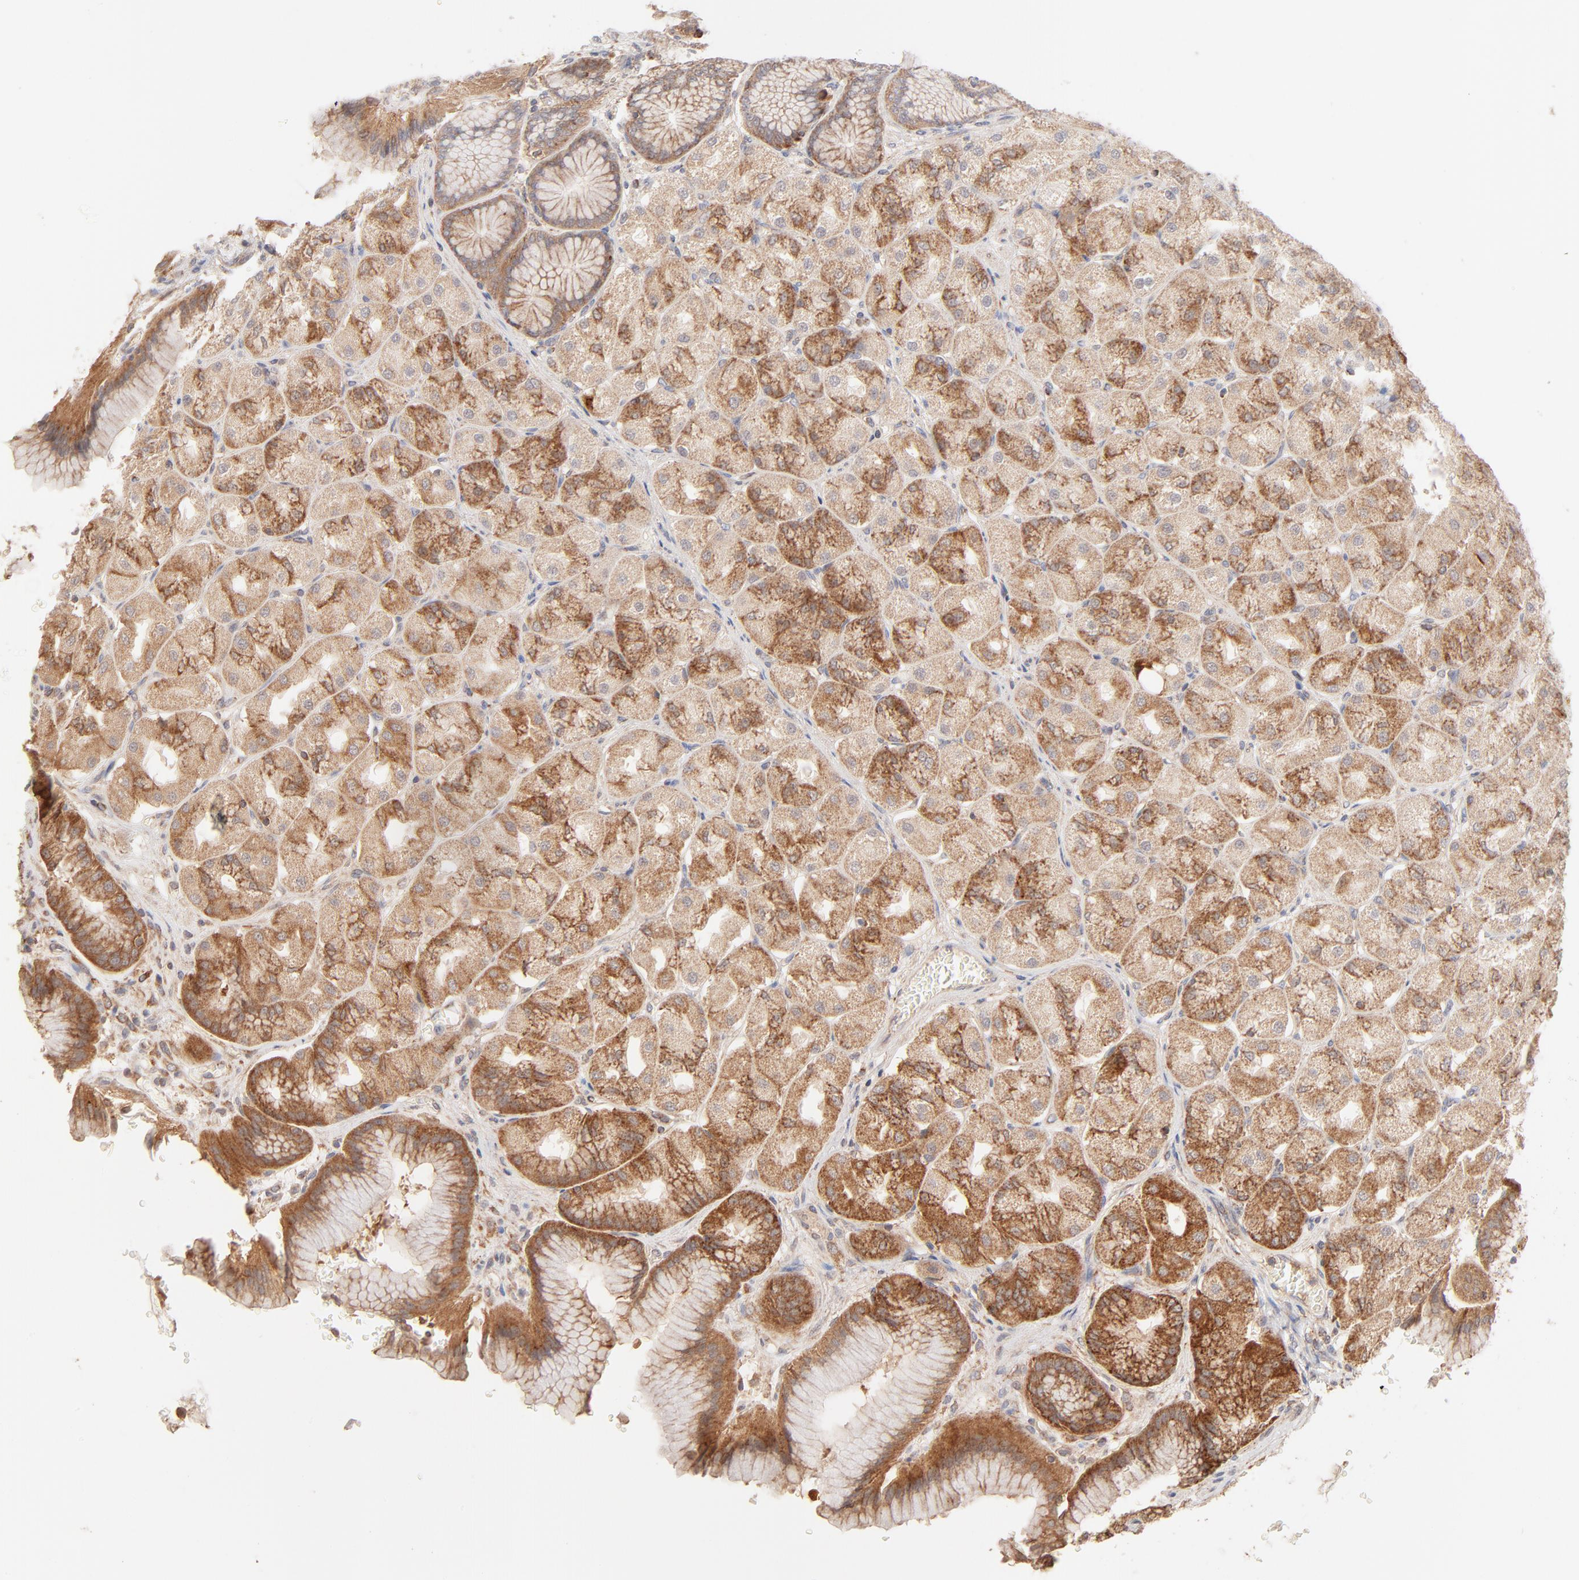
{"staining": {"intensity": "moderate", "quantity": ">75%", "location": "cytoplasmic/membranous"}, "tissue": "stomach", "cell_type": "Glandular cells", "image_type": "normal", "snomed": [{"axis": "morphology", "description": "Normal tissue, NOS"}, {"axis": "morphology", "description": "Adenocarcinoma, NOS"}, {"axis": "topography", "description": "Stomach"}, {"axis": "topography", "description": "Stomach, lower"}], "caption": "Normal stomach demonstrates moderate cytoplasmic/membranous expression in approximately >75% of glandular cells, visualized by immunohistochemistry.", "gene": "CSPG4", "patient": {"sex": "female", "age": 65}}